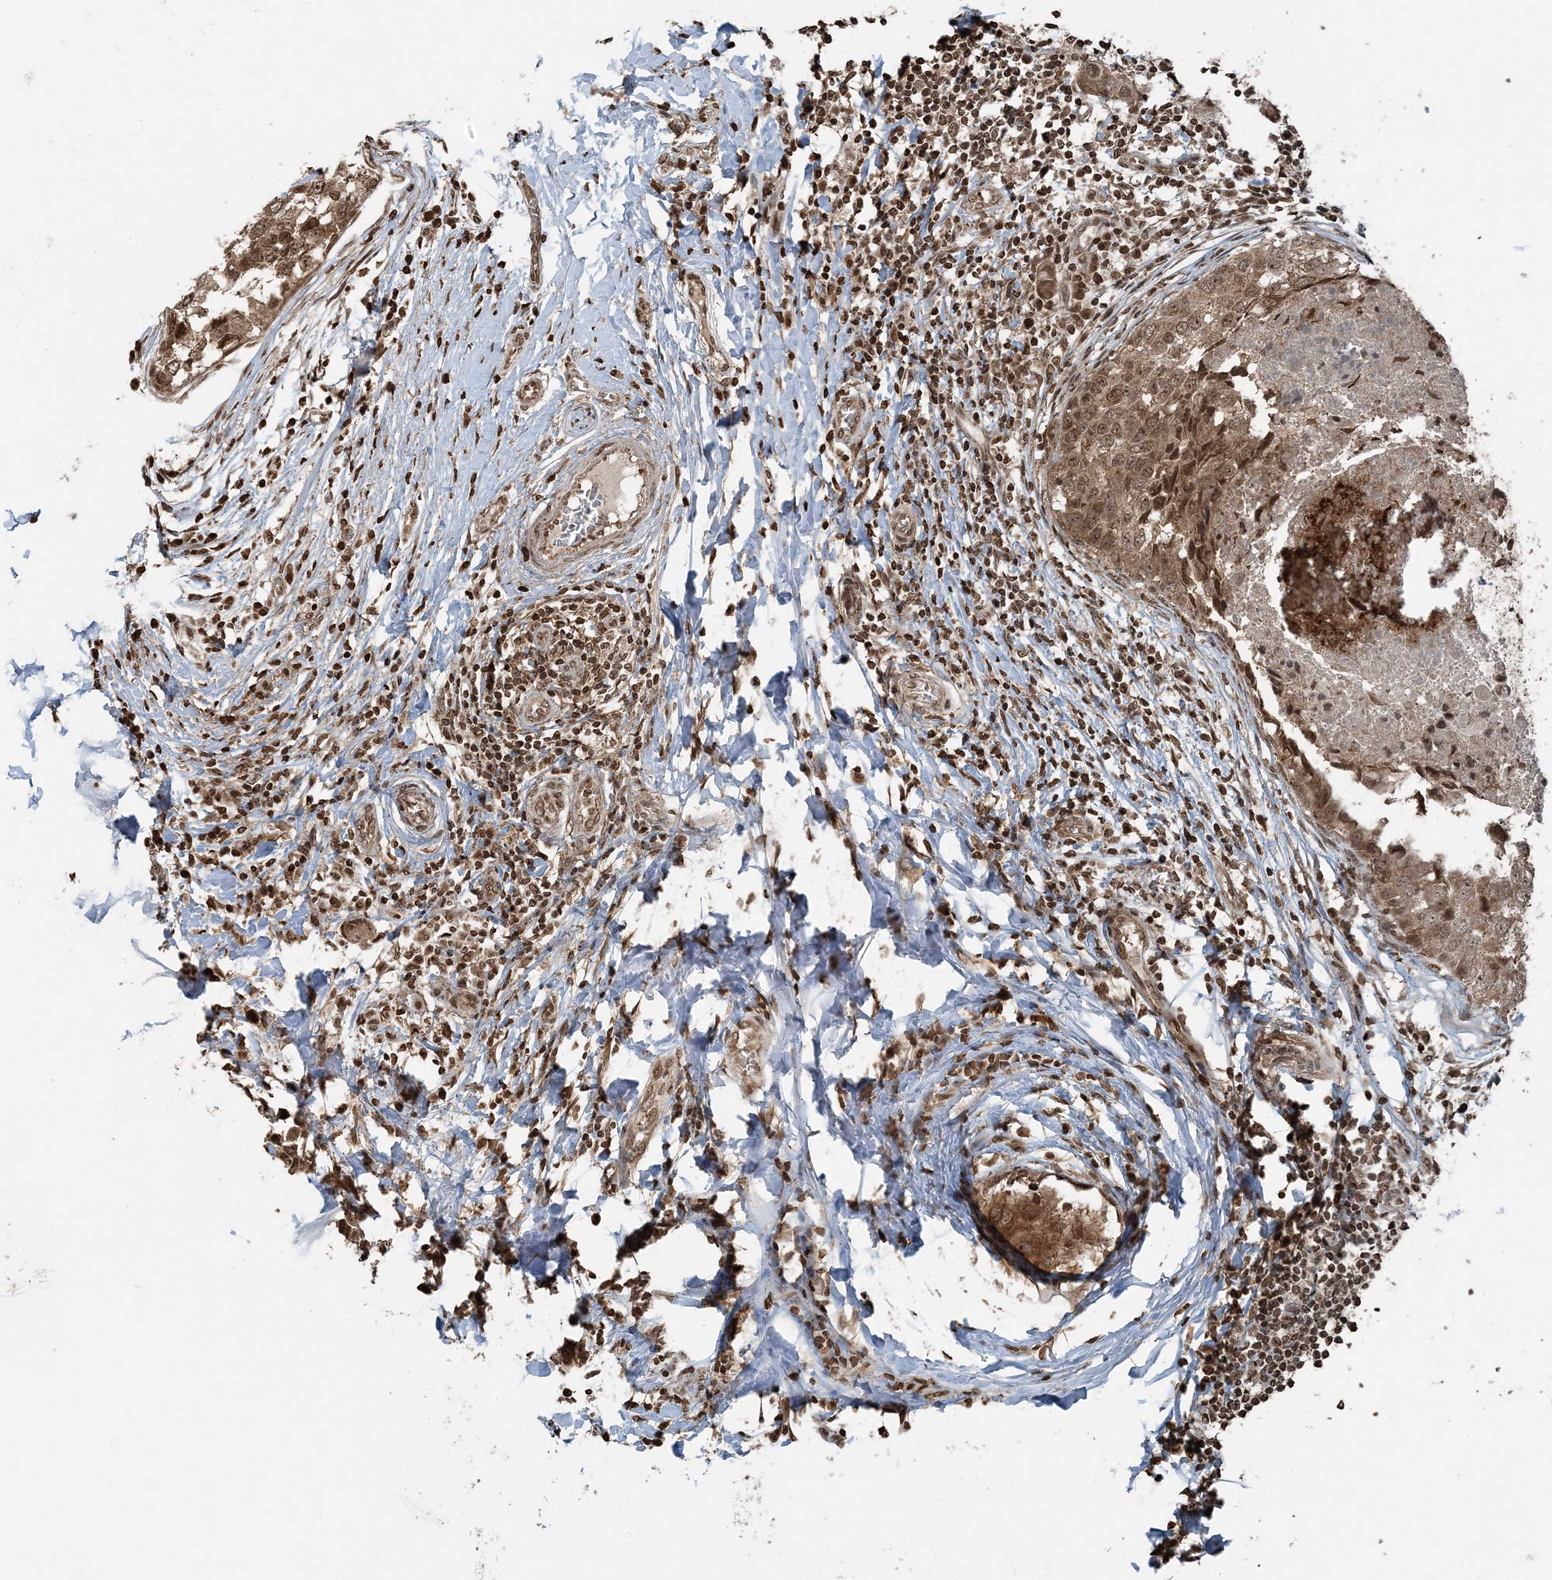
{"staining": {"intensity": "moderate", "quantity": ">75%", "location": "cytoplasmic/membranous,nuclear"}, "tissue": "breast cancer", "cell_type": "Tumor cells", "image_type": "cancer", "snomed": [{"axis": "morphology", "description": "Duct carcinoma"}, {"axis": "topography", "description": "Breast"}], "caption": "The immunohistochemical stain labels moderate cytoplasmic/membranous and nuclear expression in tumor cells of breast cancer (invasive ductal carcinoma) tissue.", "gene": "ZFAND2B", "patient": {"sex": "female", "age": 27}}